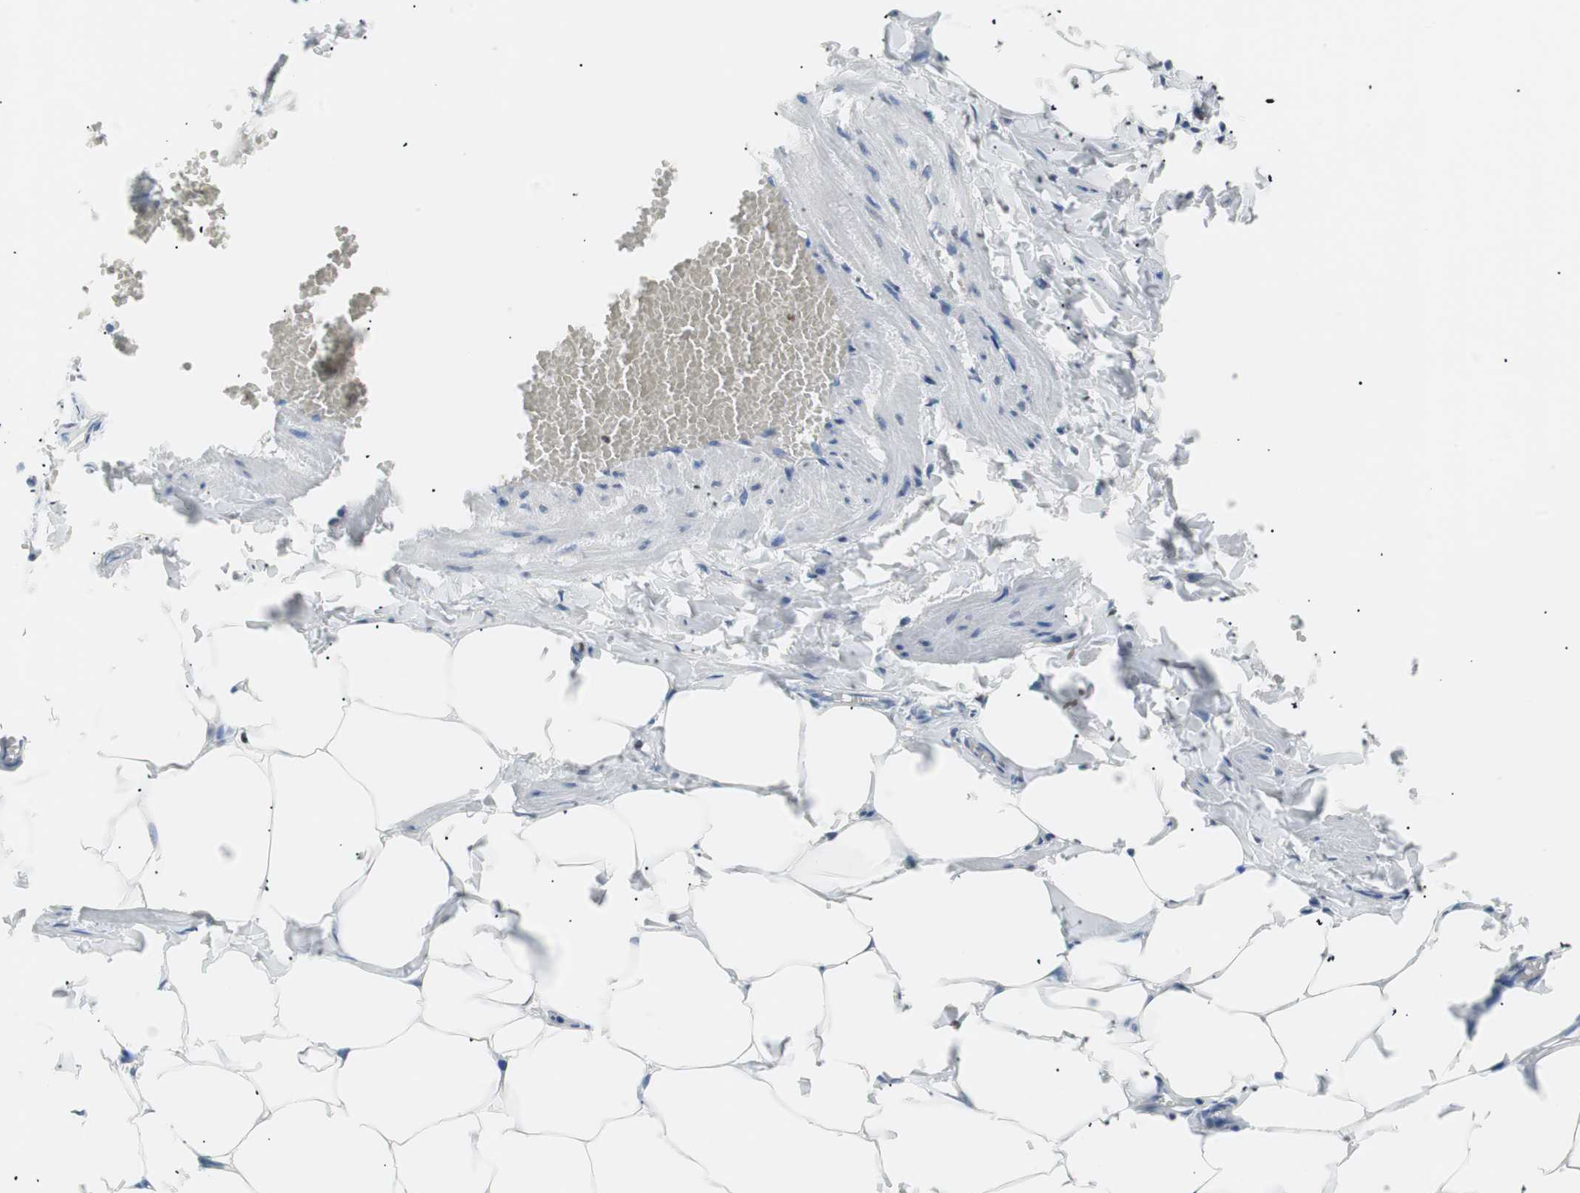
{"staining": {"intensity": "strong", "quantity": ">75%", "location": "nuclear"}, "tissue": "adipose tissue", "cell_type": "Adipocytes", "image_type": "normal", "snomed": [{"axis": "morphology", "description": "Normal tissue, NOS"}, {"axis": "topography", "description": "Vascular tissue"}], "caption": "A high amount of strong nuclear expression is identified in approximately >75% of adipocytes in unremarkable adipose tissue.", "gene": "CEBPB", "patient": {"sex": "male", "age": 41}}